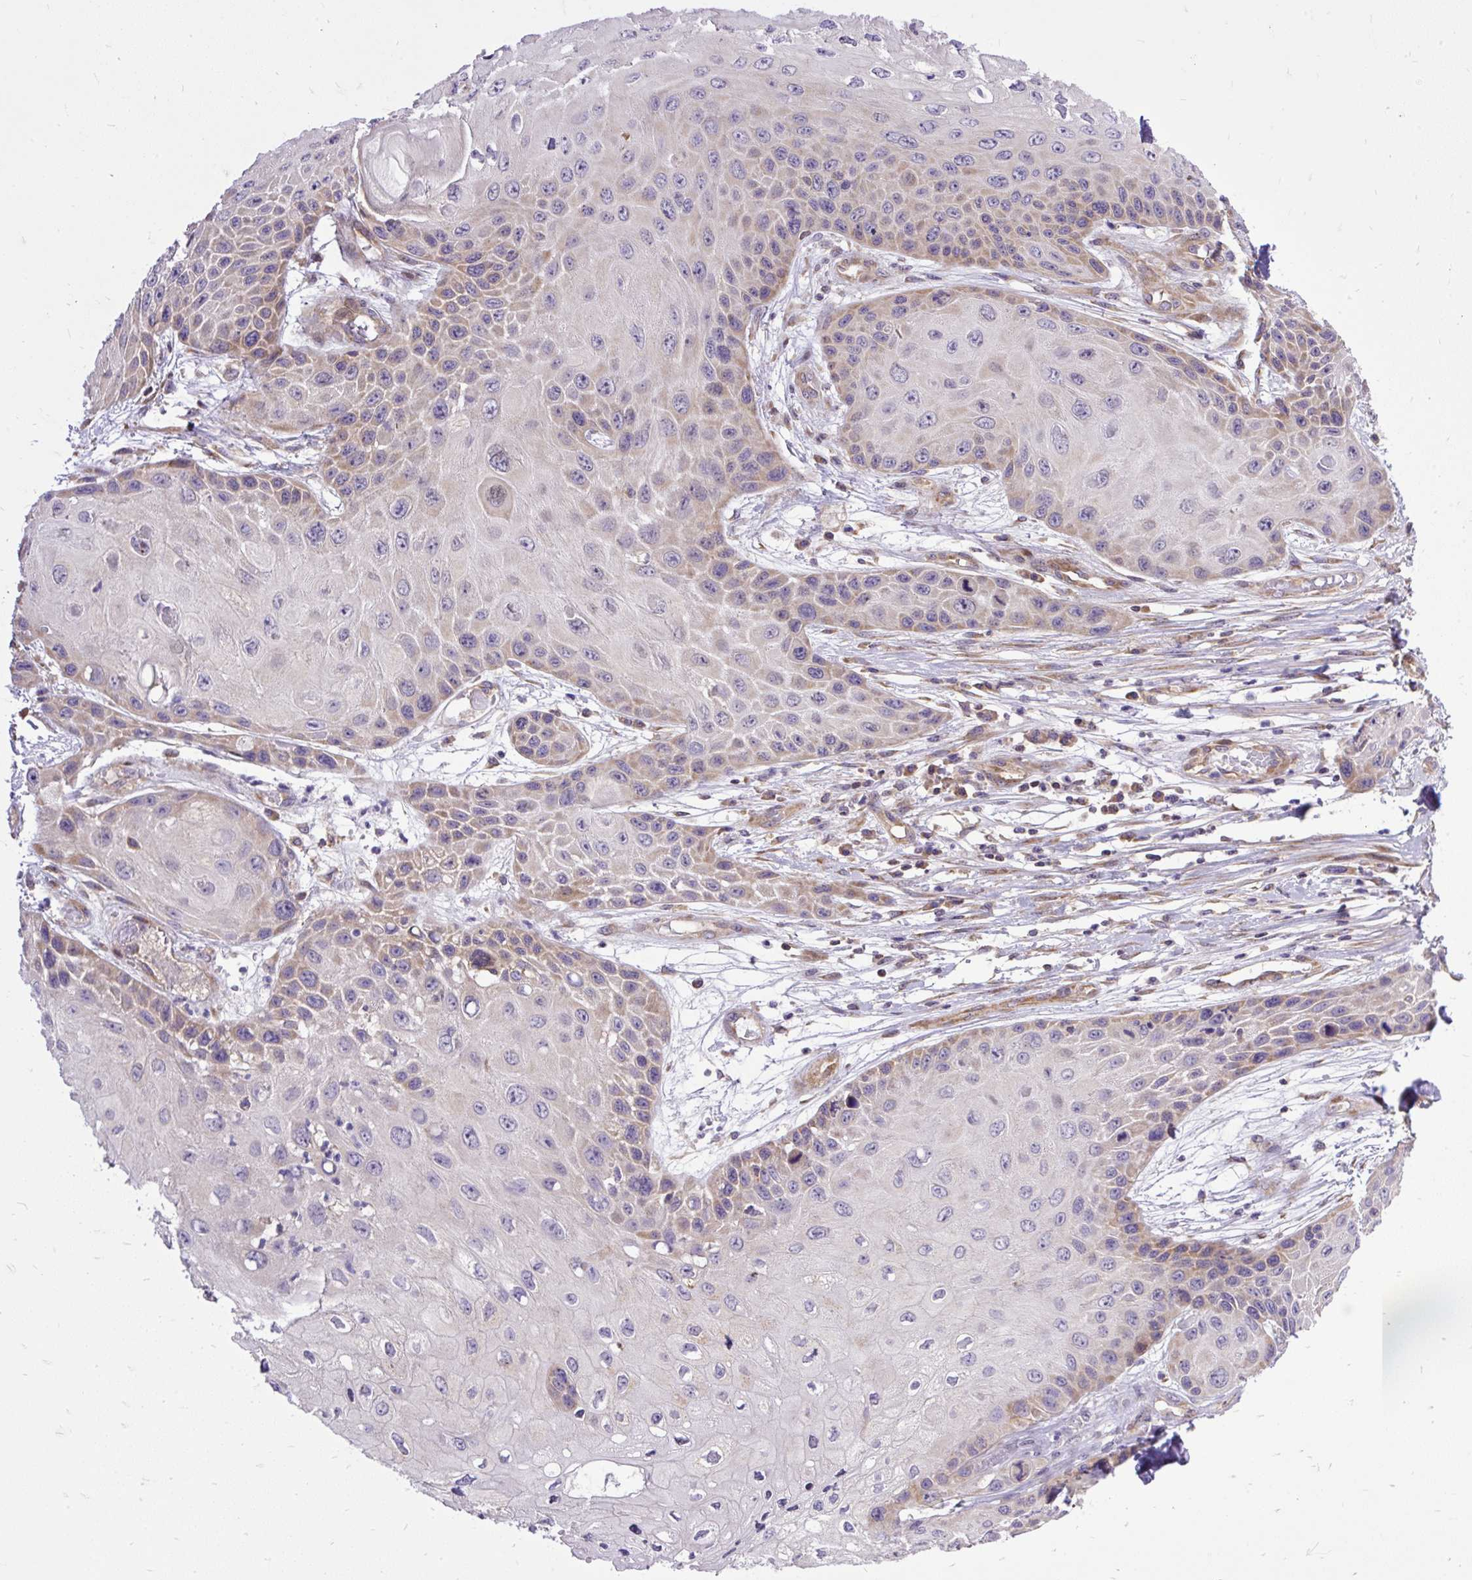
{"staining": {"intensity": "weak", "quantity": "<25%", "location": "cytoplasmic/membranous"}, "tissue": "skin cancer", "cell_type": "Tumor cells", "image_type": "cancer", "snomed": [{"axis": "morphology", "description": "Squamous cell carcinoma, NOS"}, {"axis": "topography", "description": "Skin"}, {"axis": "topography", "description": "Vulva"}], "caption": "DAB (3,3'-diaminobenzidine) immunohistochemical staining of human skin cancer displays no significant staining in tumor cells.", "gene": "TRIM17", "patient": {"sex": "female", "age": 44}}